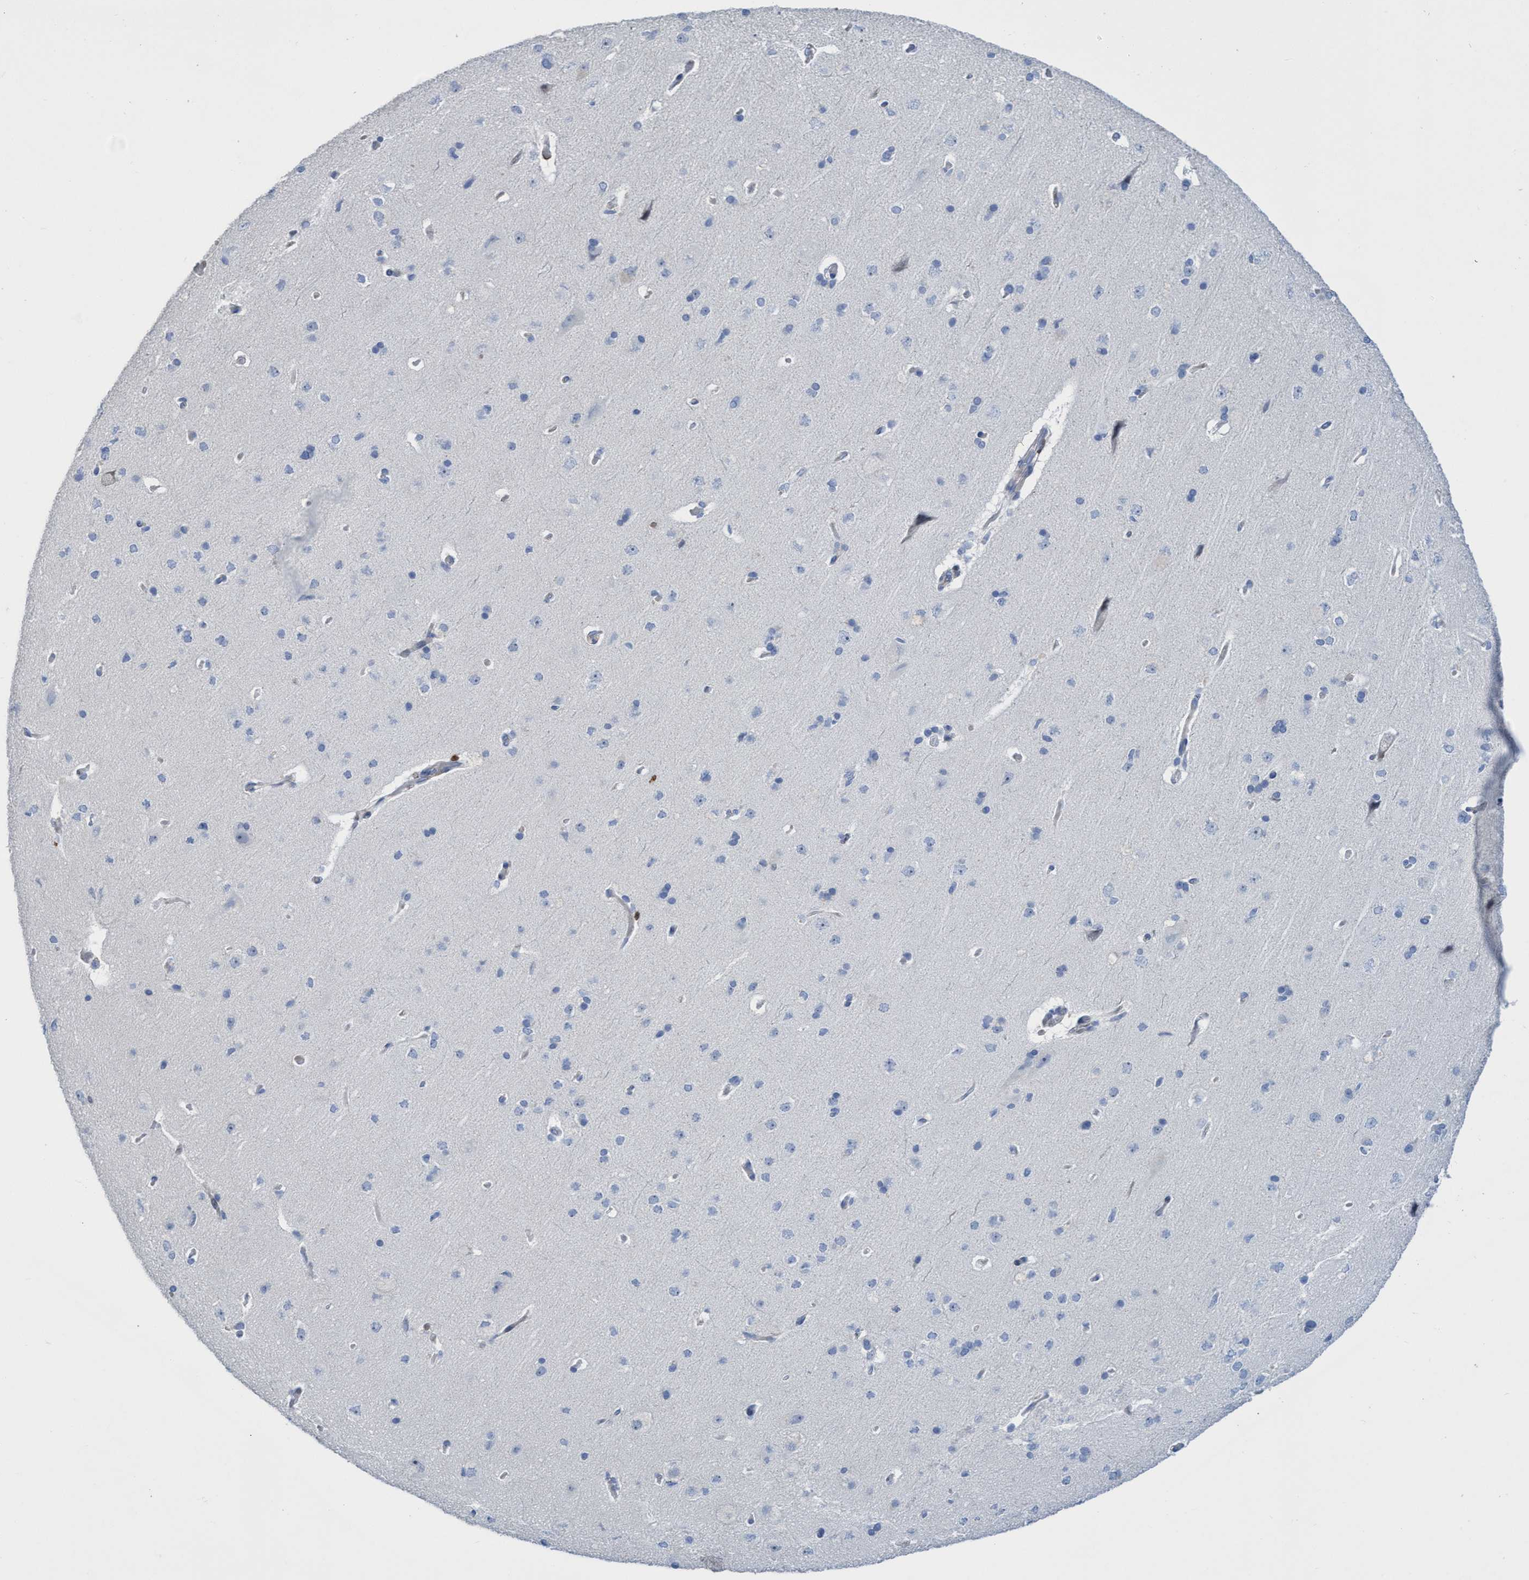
{"staining": {"intensity": "negative", "quantity": "none", "location": "none"}, "tissue": "cerebral cortex", "cell_type": "Endothelial cells", "image_type": "normal", "snomed": [{"axis": "morphology", "description": "Normal tissue, NOS"}, {"axis": "topography", "description": "Cerebral cortex"}], "caption": "High power microscopy photomicrograph of an immunohistochemistry (IHC) histopathology image of unremarkable cerebral cortex, revealing no significant expression in endothelial cells.", "gene": "CBX2", "patient": {"sex": "male", "age": 62}}